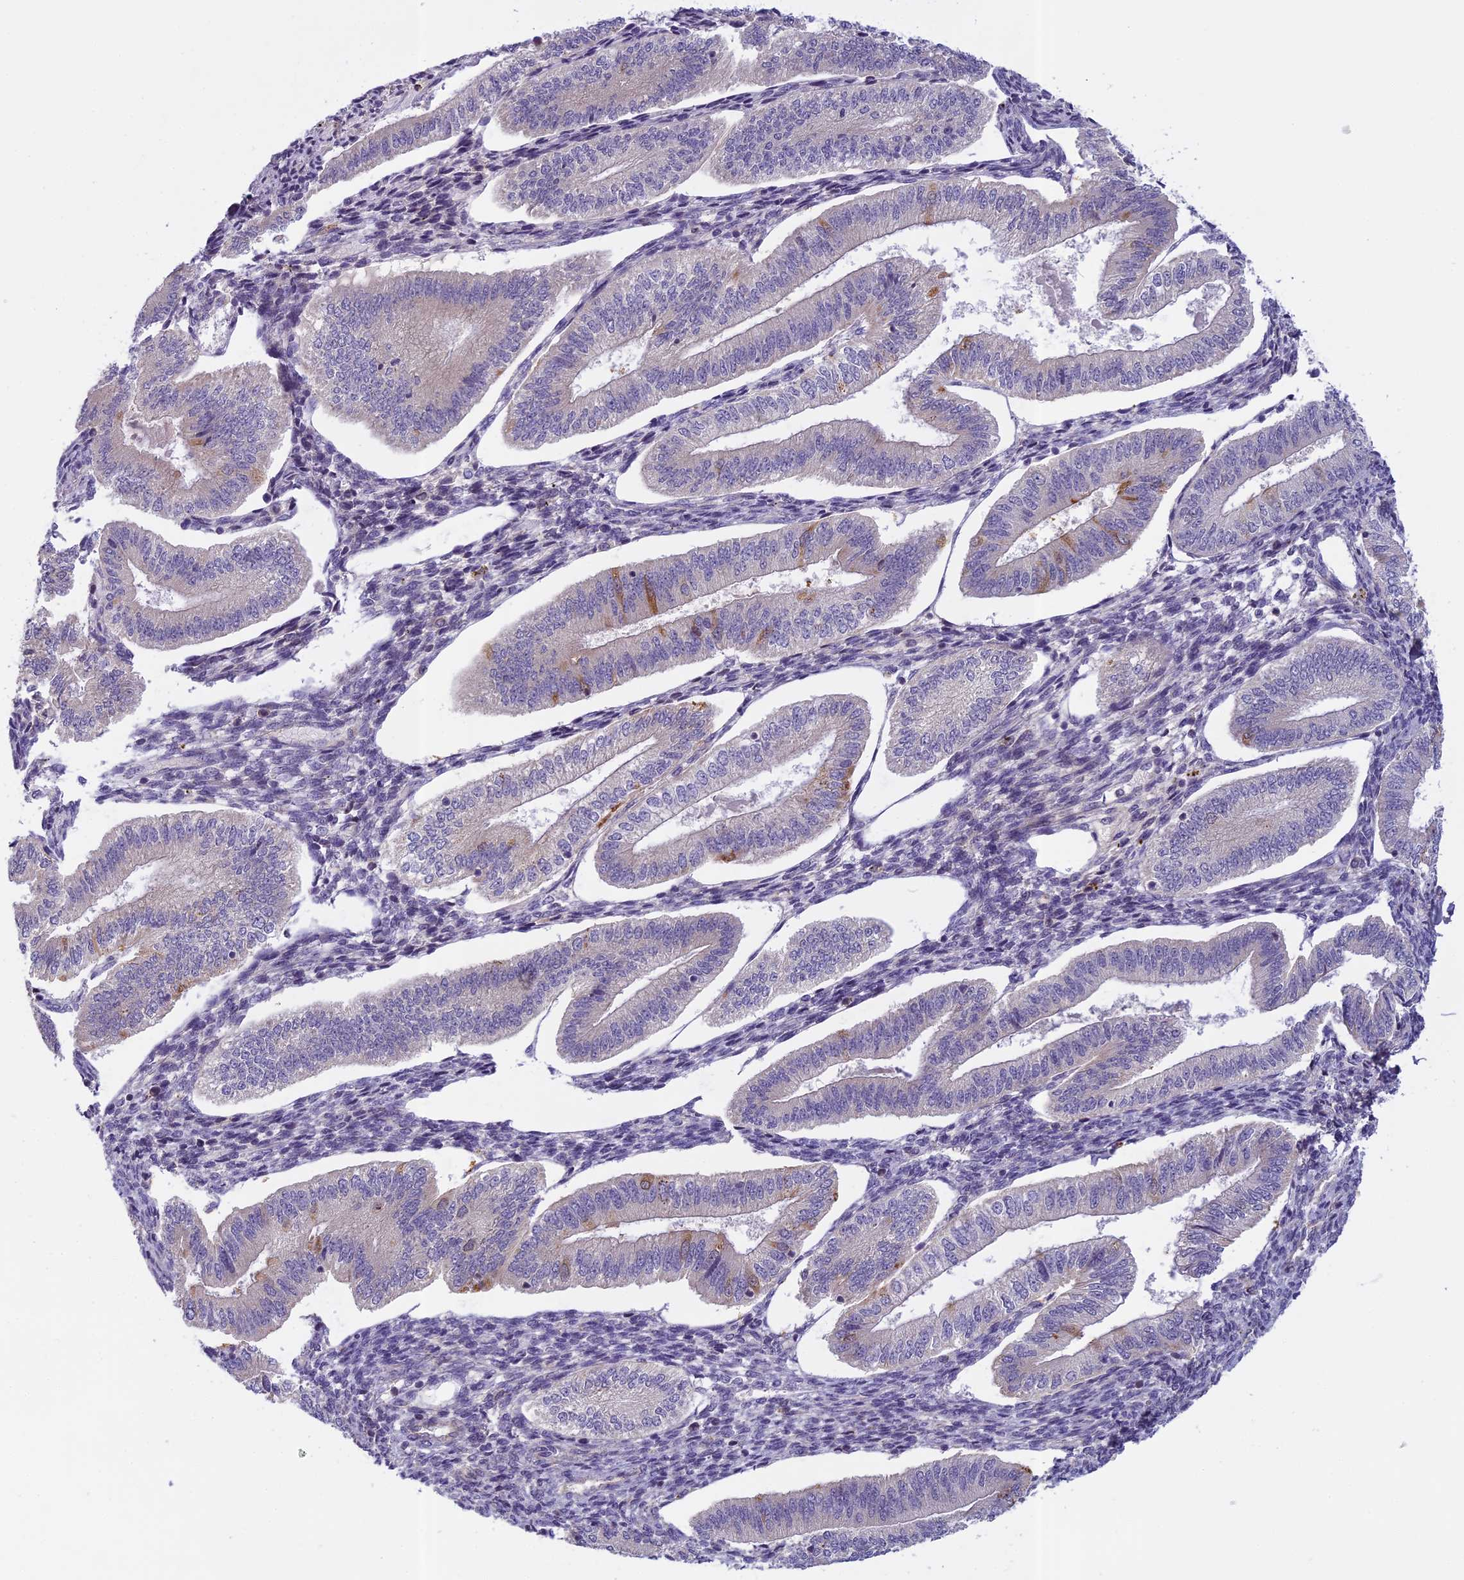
{"staining": {"intensity": "moderate", "quantity": "25%-75%", "location": "cytoplasmic/membranous"}, "tissue": "endometrium", "cell_type": "Glandular cells", "image_type": "normal", "snomed": [{"axis": "morphology", "description": "Normal tissue, NOS"}, {"axis": "topography", "description": "Endometrium"}], "caption": "DAB immunohistochemical staining of normal endometrium shows moderate cytoplasmic/membranous protein positivity in about 25%-75% of glandular cells. Nuclei are stained in blue.", "gene": "SEMA7A", "patient": {"sex": "female", "age": 34}}